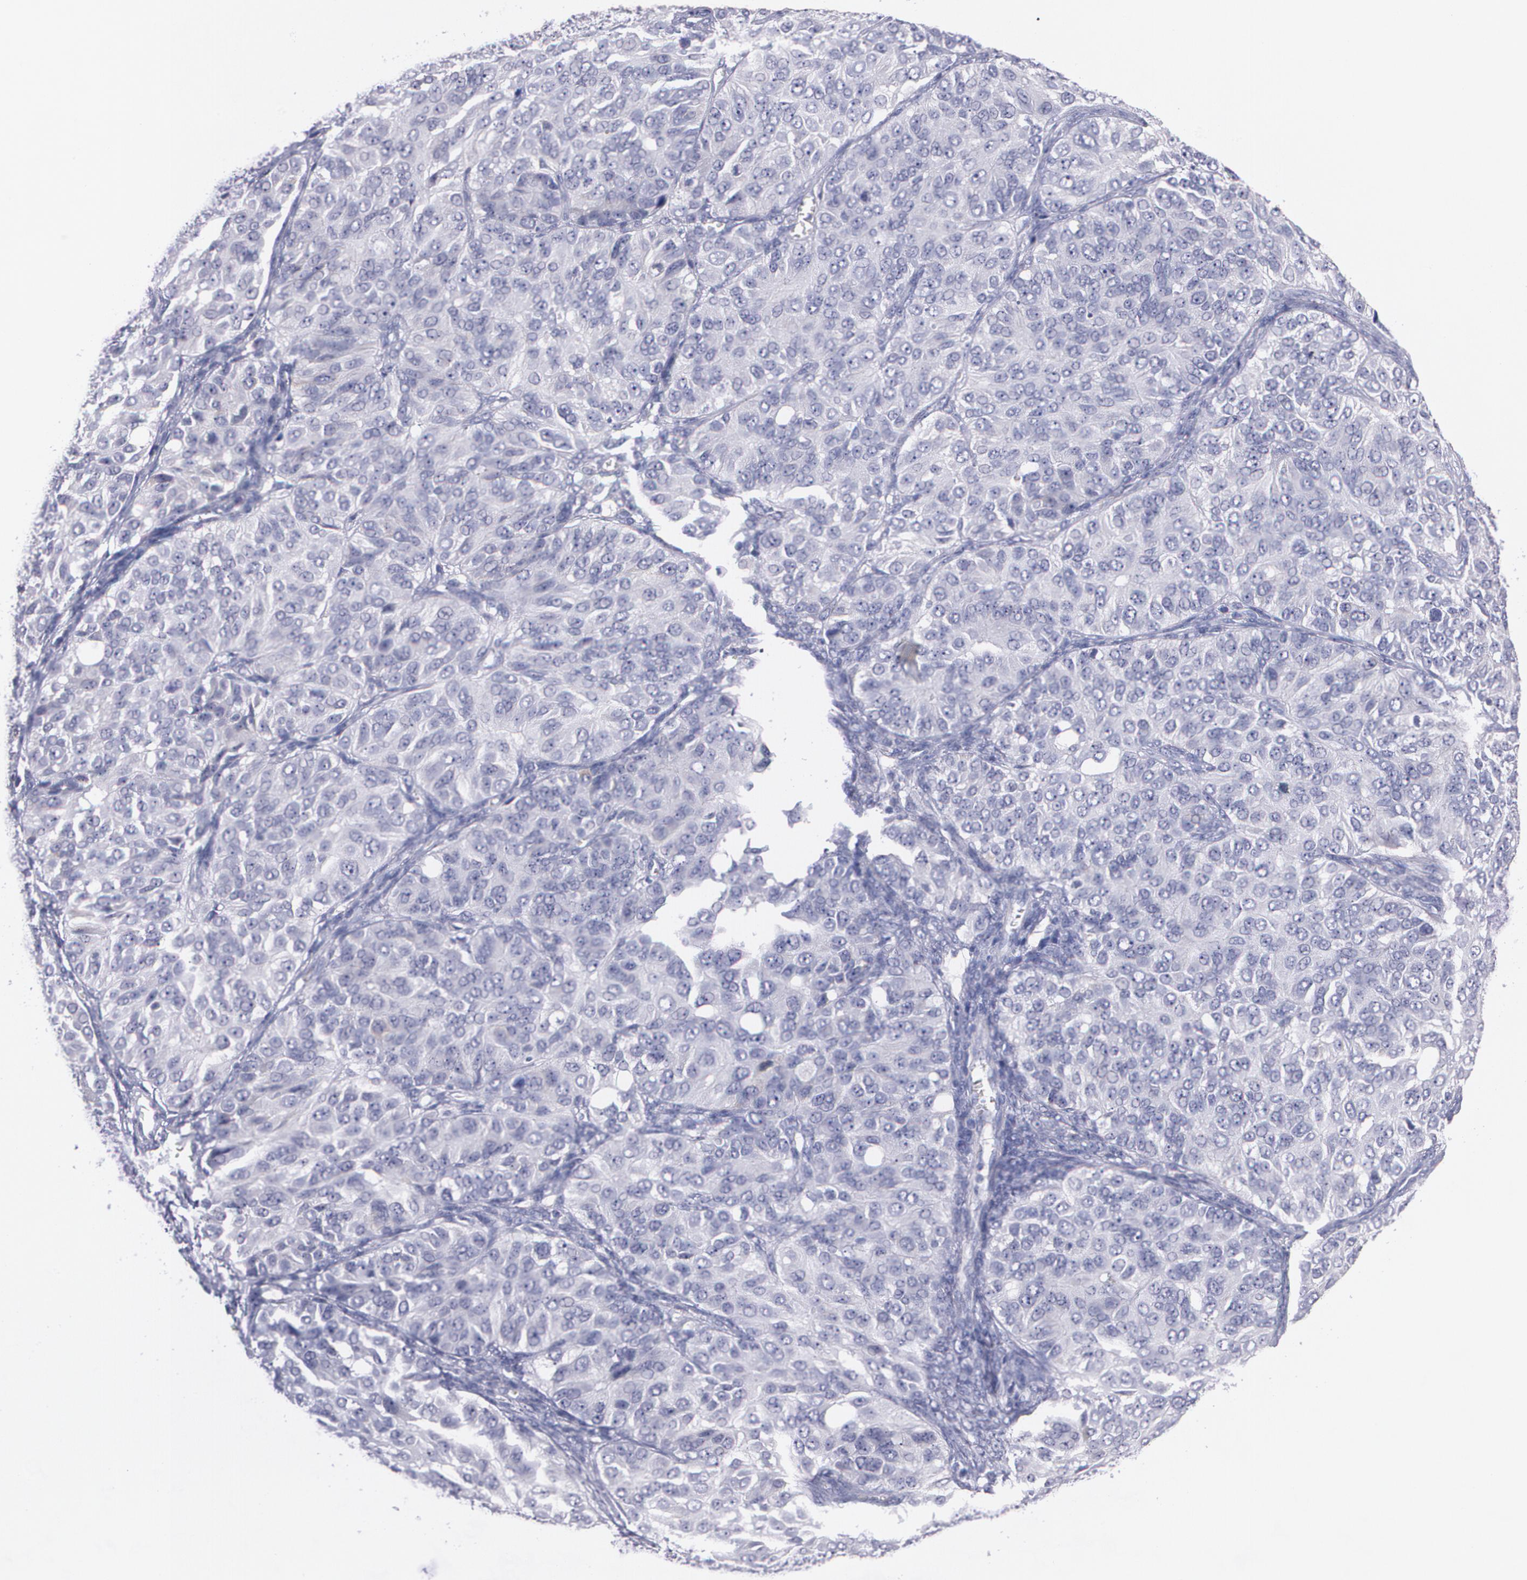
{"staining": {"intensity": "negative", "quantity": "none", "location": "none"}, "tissue": "ovarian cancer", "cell_type": "Tumor cells", "image_type": "cancer", "snomed": [{"axis": "morphology", "description": "Carcinoma, endometroid"}, {"axis": "topography", "description": "Ovary"}], "caption": "Immunohistochemistry (IHC) of human ovarian cancer (endometroid carcinoma) shows no positivity in tumor cells.", "gene": "HMMR", "patient": {"sex": "female", "age": 51}}